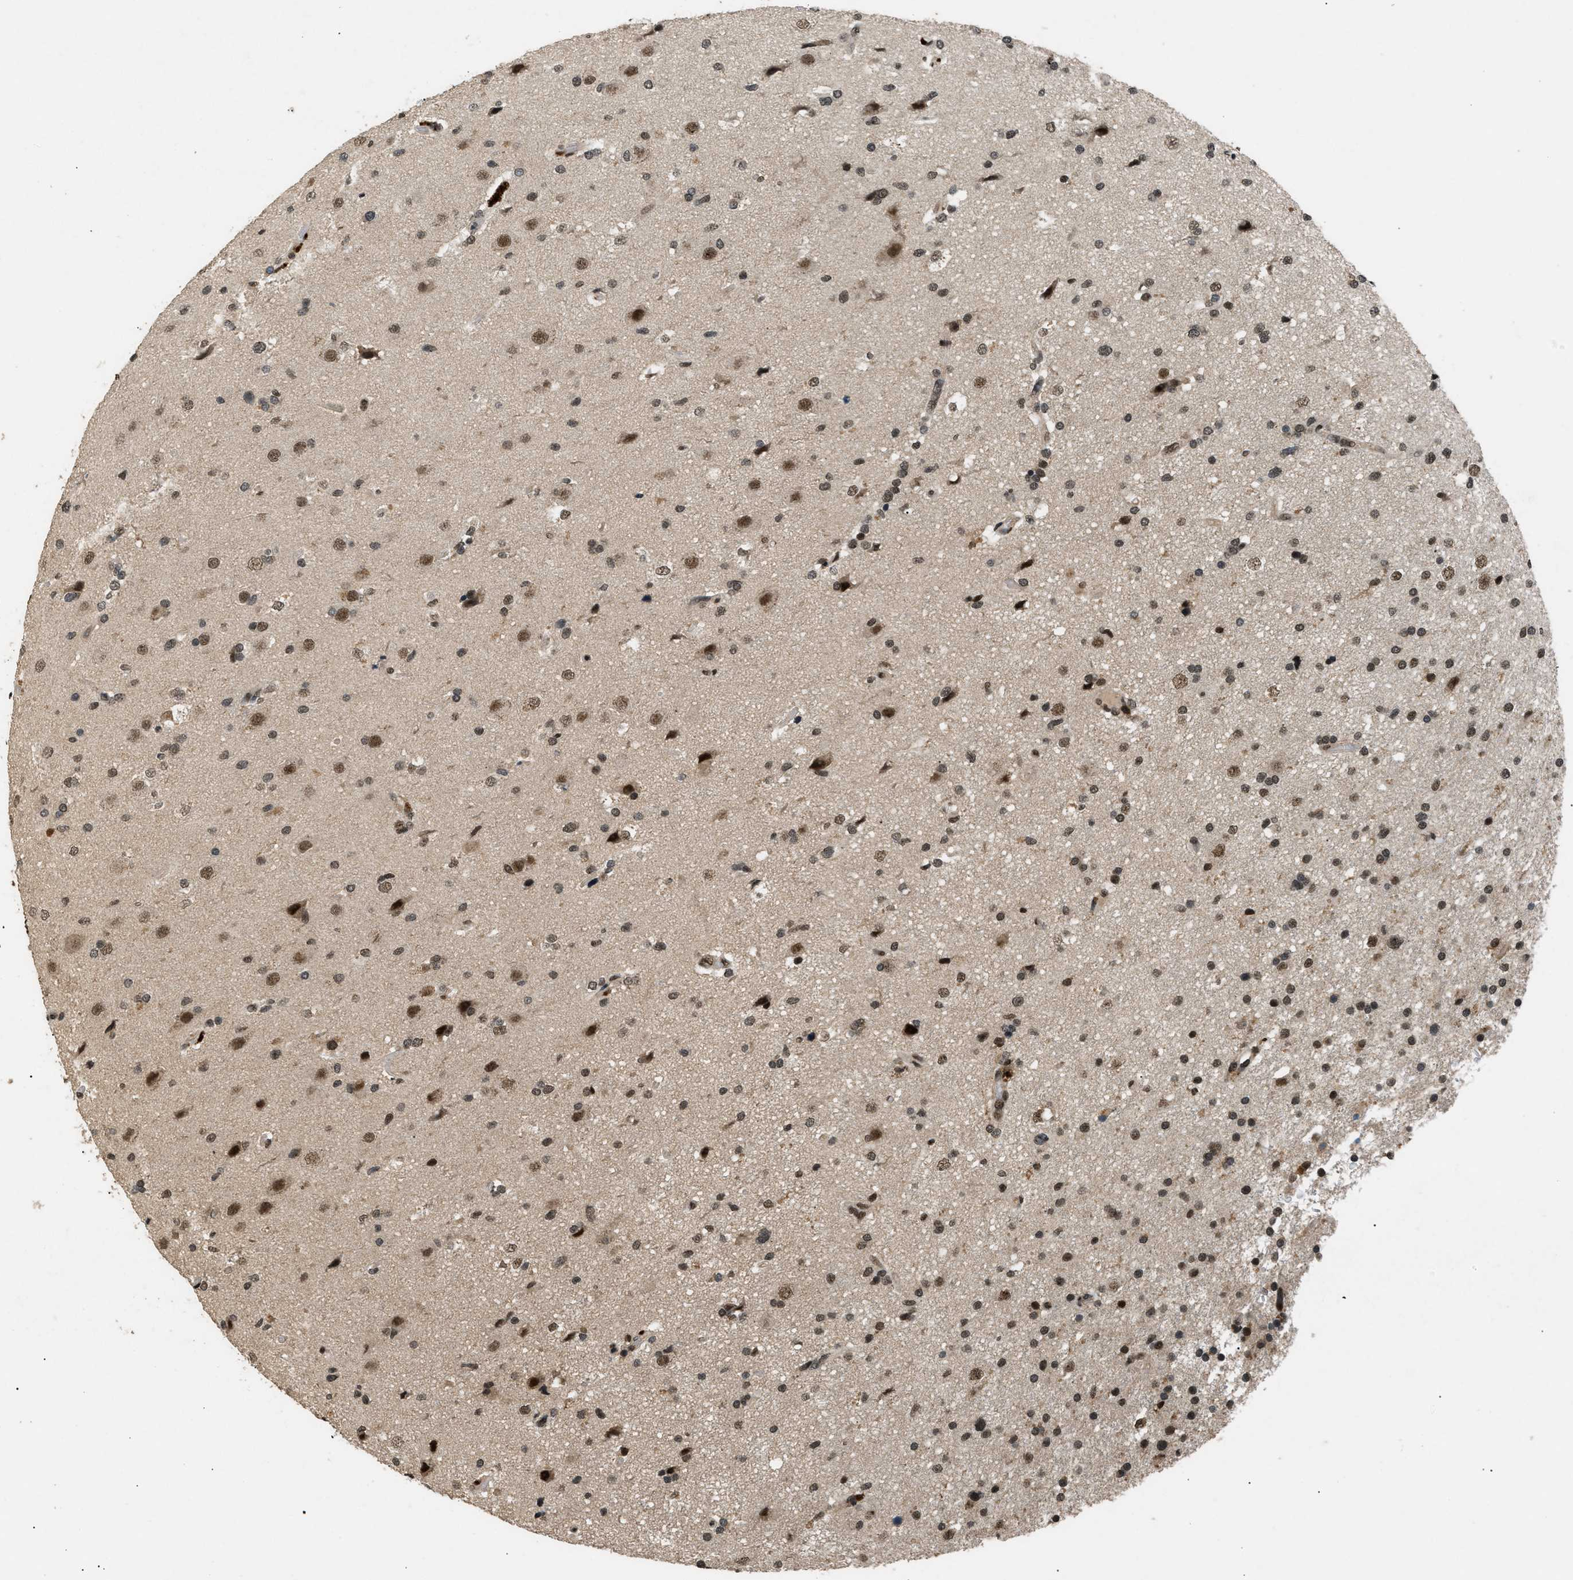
{"staining": {"intensity": "moderate", "quantity": ">75%", "location": "nuclear"}, "tissue": "glioma", "cell_type": "Tumor cells", "image_type": "cancer", "snomed": [{"axis": "morphology", "description": "Glioma, malignant, High grade"}, {"axis": "topography", "description": "Brain"}], "caption": "Tumor cells demonstrate medium levels of moderate nuclear expression in about >75% of cells in glioma.", "gene": "RBM5", "patient": {"sex": "male", "age": 33}}